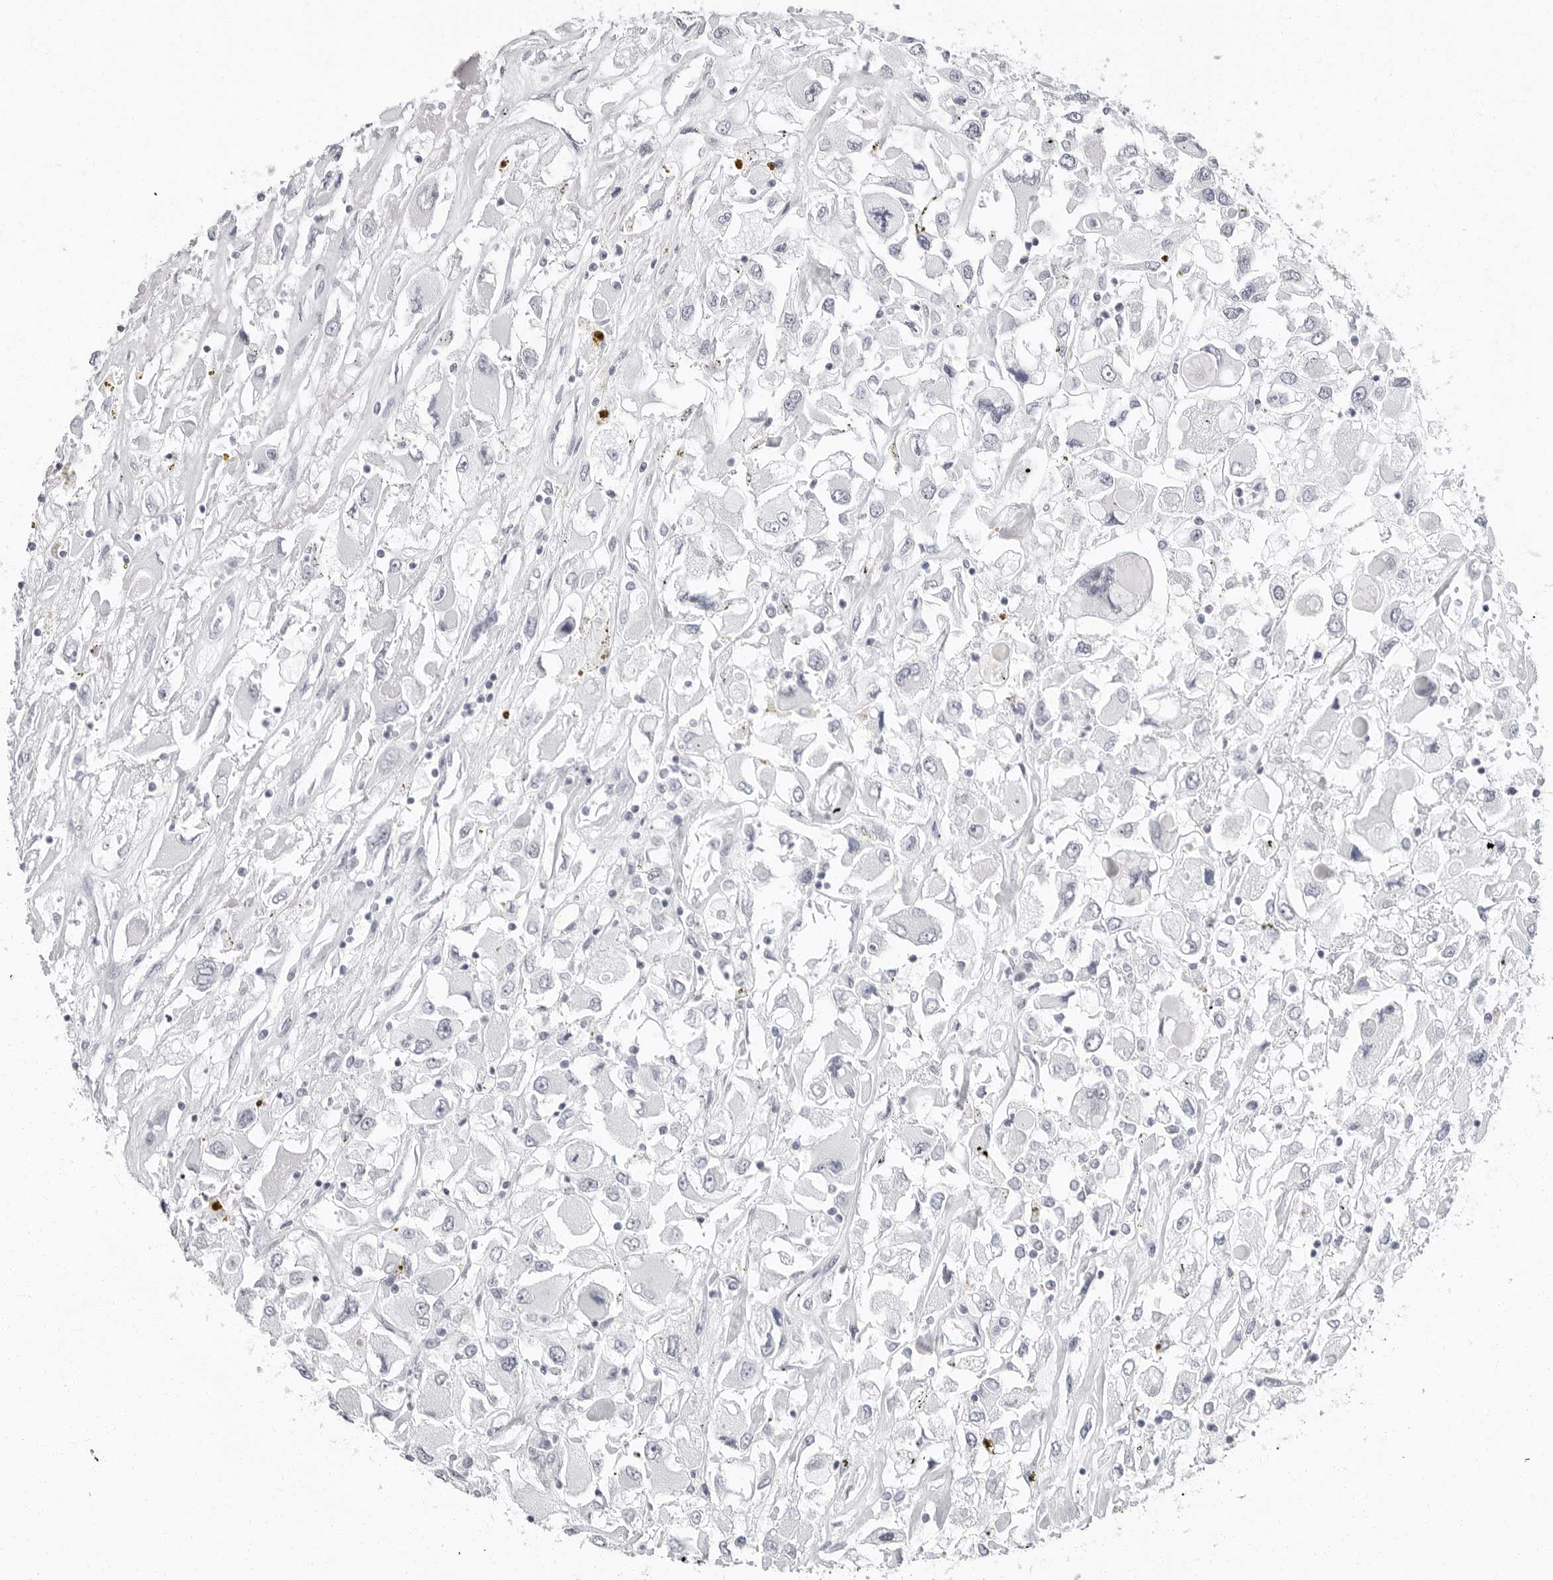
{"staining": {"intensity": "negative", "quantity": "none", "location": "none"}, "tissue": "renal cancer", "cell_type": "Tumor cells", "image_type": "cancer", "snomed": [{"axis": "morphology", "description": "Adenocarcinoma, NOS"}, {"axis": "topography", "description": "Kidney"}], "caption": "Immunohistochemical staining of renal cancer shows no significant expression in tumor cells. The staining is performed using DAB (3,3'-diaminobenzidine) brown chromogen with nuclei counter-stained in using hematoxylin.", "gene": "VEZF1", "patient": {"sex": "female", "age": 52}}